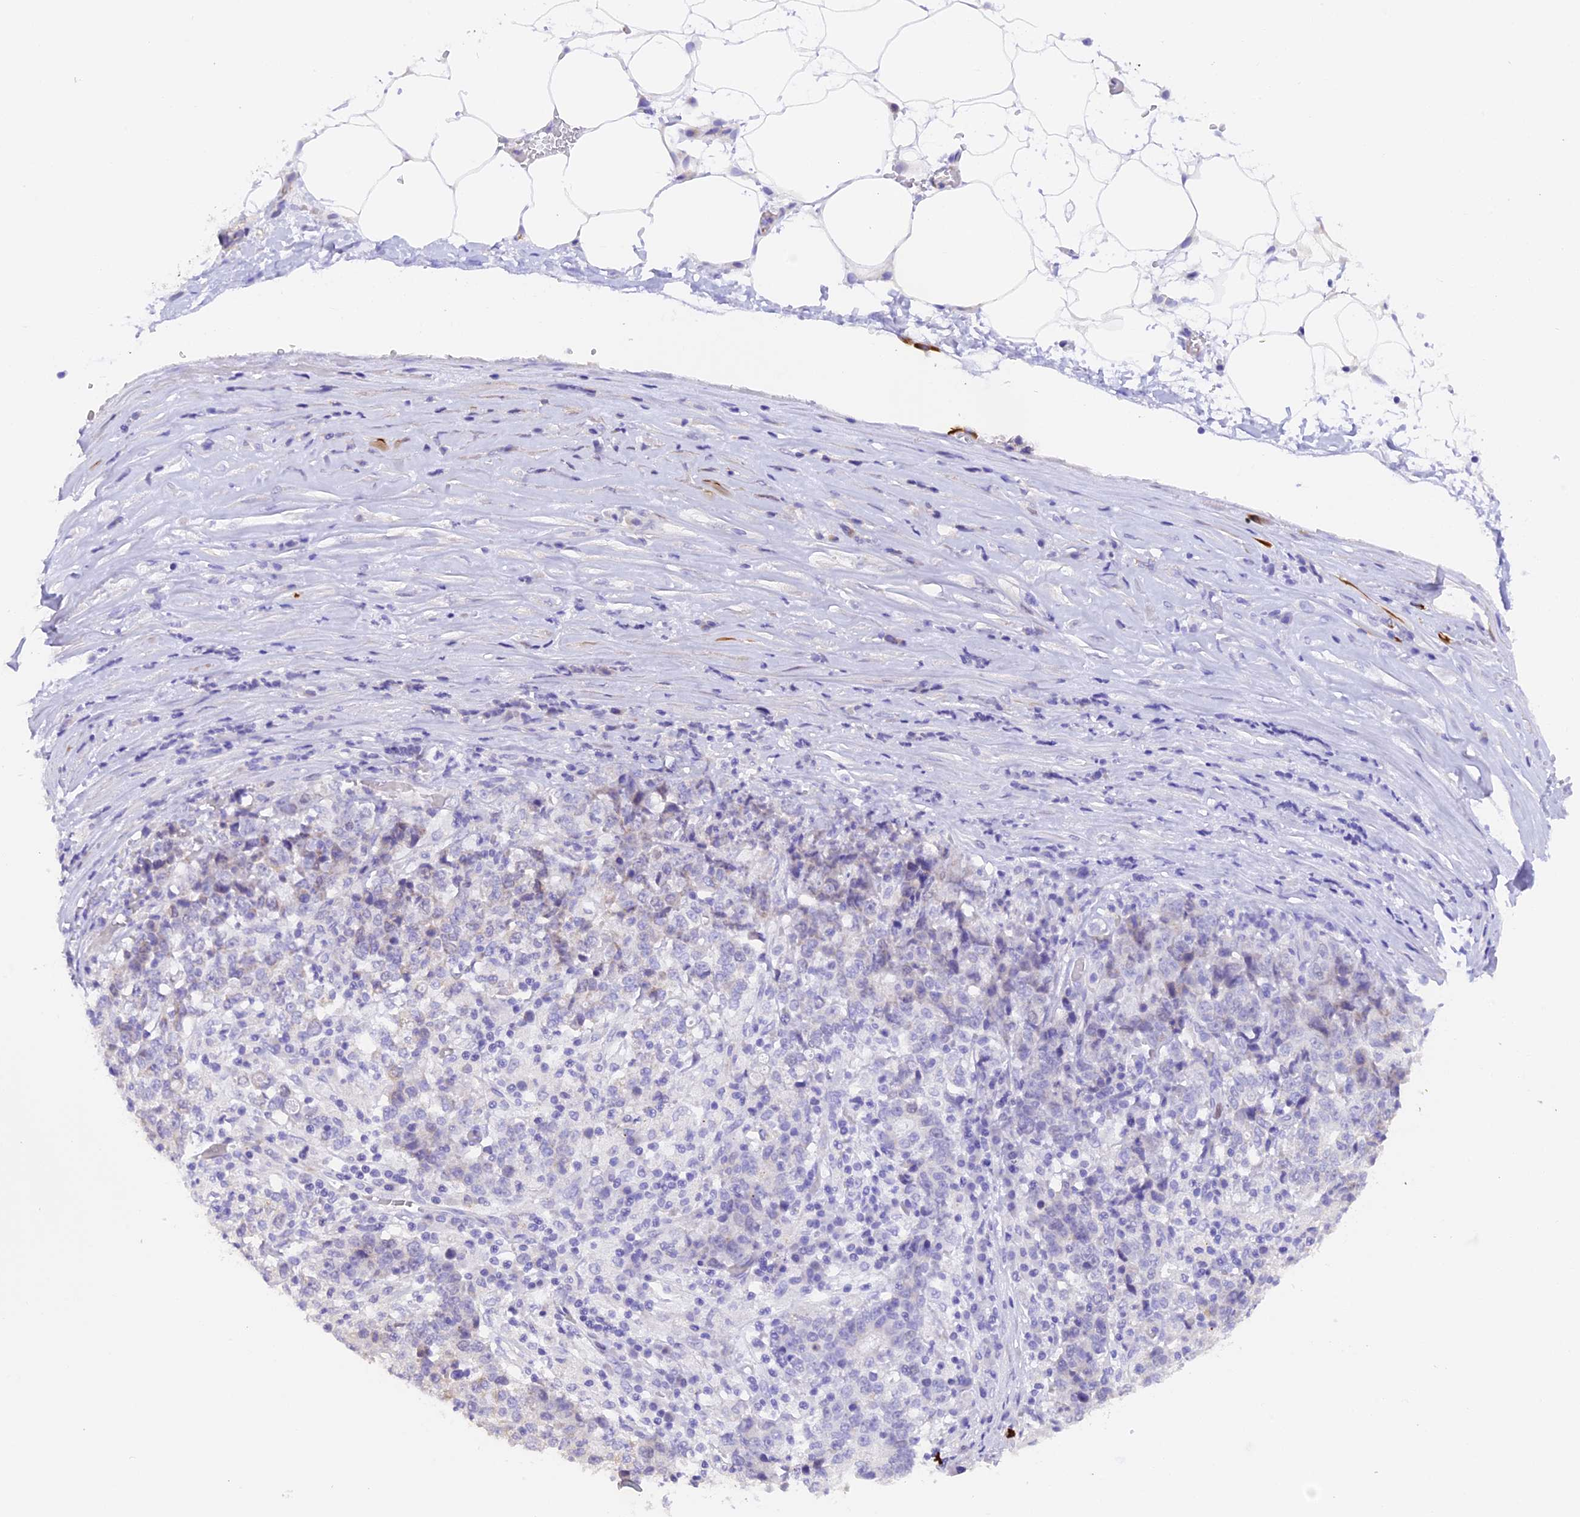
{"staining": {"intensity": "negative", "quantity": "none", "location": "none"}, "tissue": "stomach cancer", "cell_type": "Tumor cells", "image_type": "cancer", "snomed": [{"axis": "morphology", "description": "Adenocarcinoma, NOS"}, {"axis": "topography", "description": "Stomach"}], "caption": "Human stomach adenocarcinoma stained for a protein using immunohistochemistry displays no positivity in tumor cells.", "gene": "PKIA", "patient": {"sex": "male", "age": 59}}